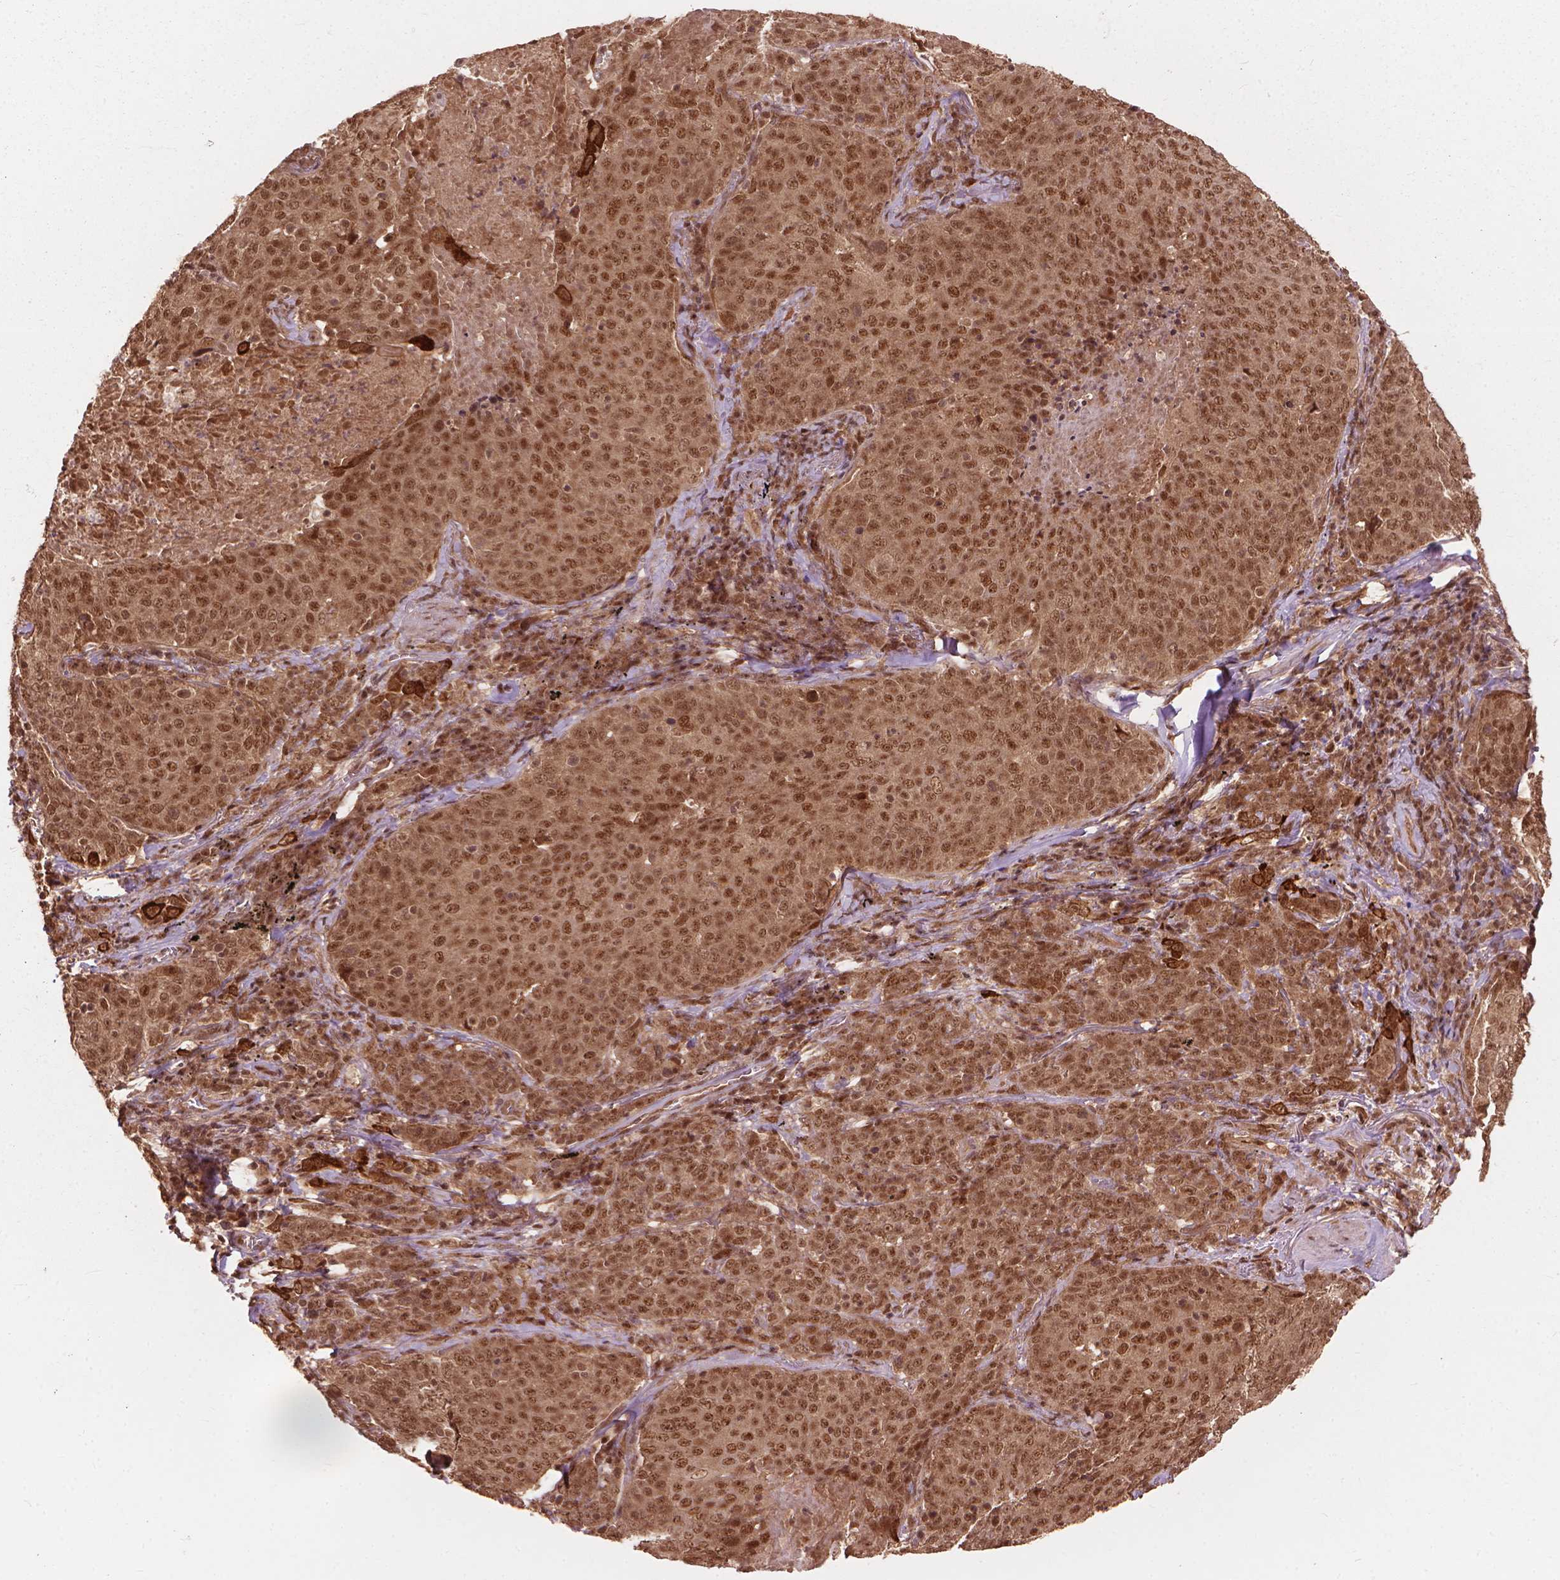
{"staining": {"intensity": "moderate", "quantity": ">75%", "location": "cytoplasmic/membranous,nuclear"}, "tissue": "lung cancer", "cell_type": "Tumor cells", "image_type": "cancer", "snomed": [{"axis": "morphology", "description": "Squamous cell carcinoma, NOS"}, {"axis": "topography", "description": "Lung"}], "caption": "An image of lung cancer stained for a protein exhibits moderate cytoplasmic/membranous and nuclear brown staining in tumor cells.", "gene": "SSU72", "patient": {"sex": "male", "age": 82}}